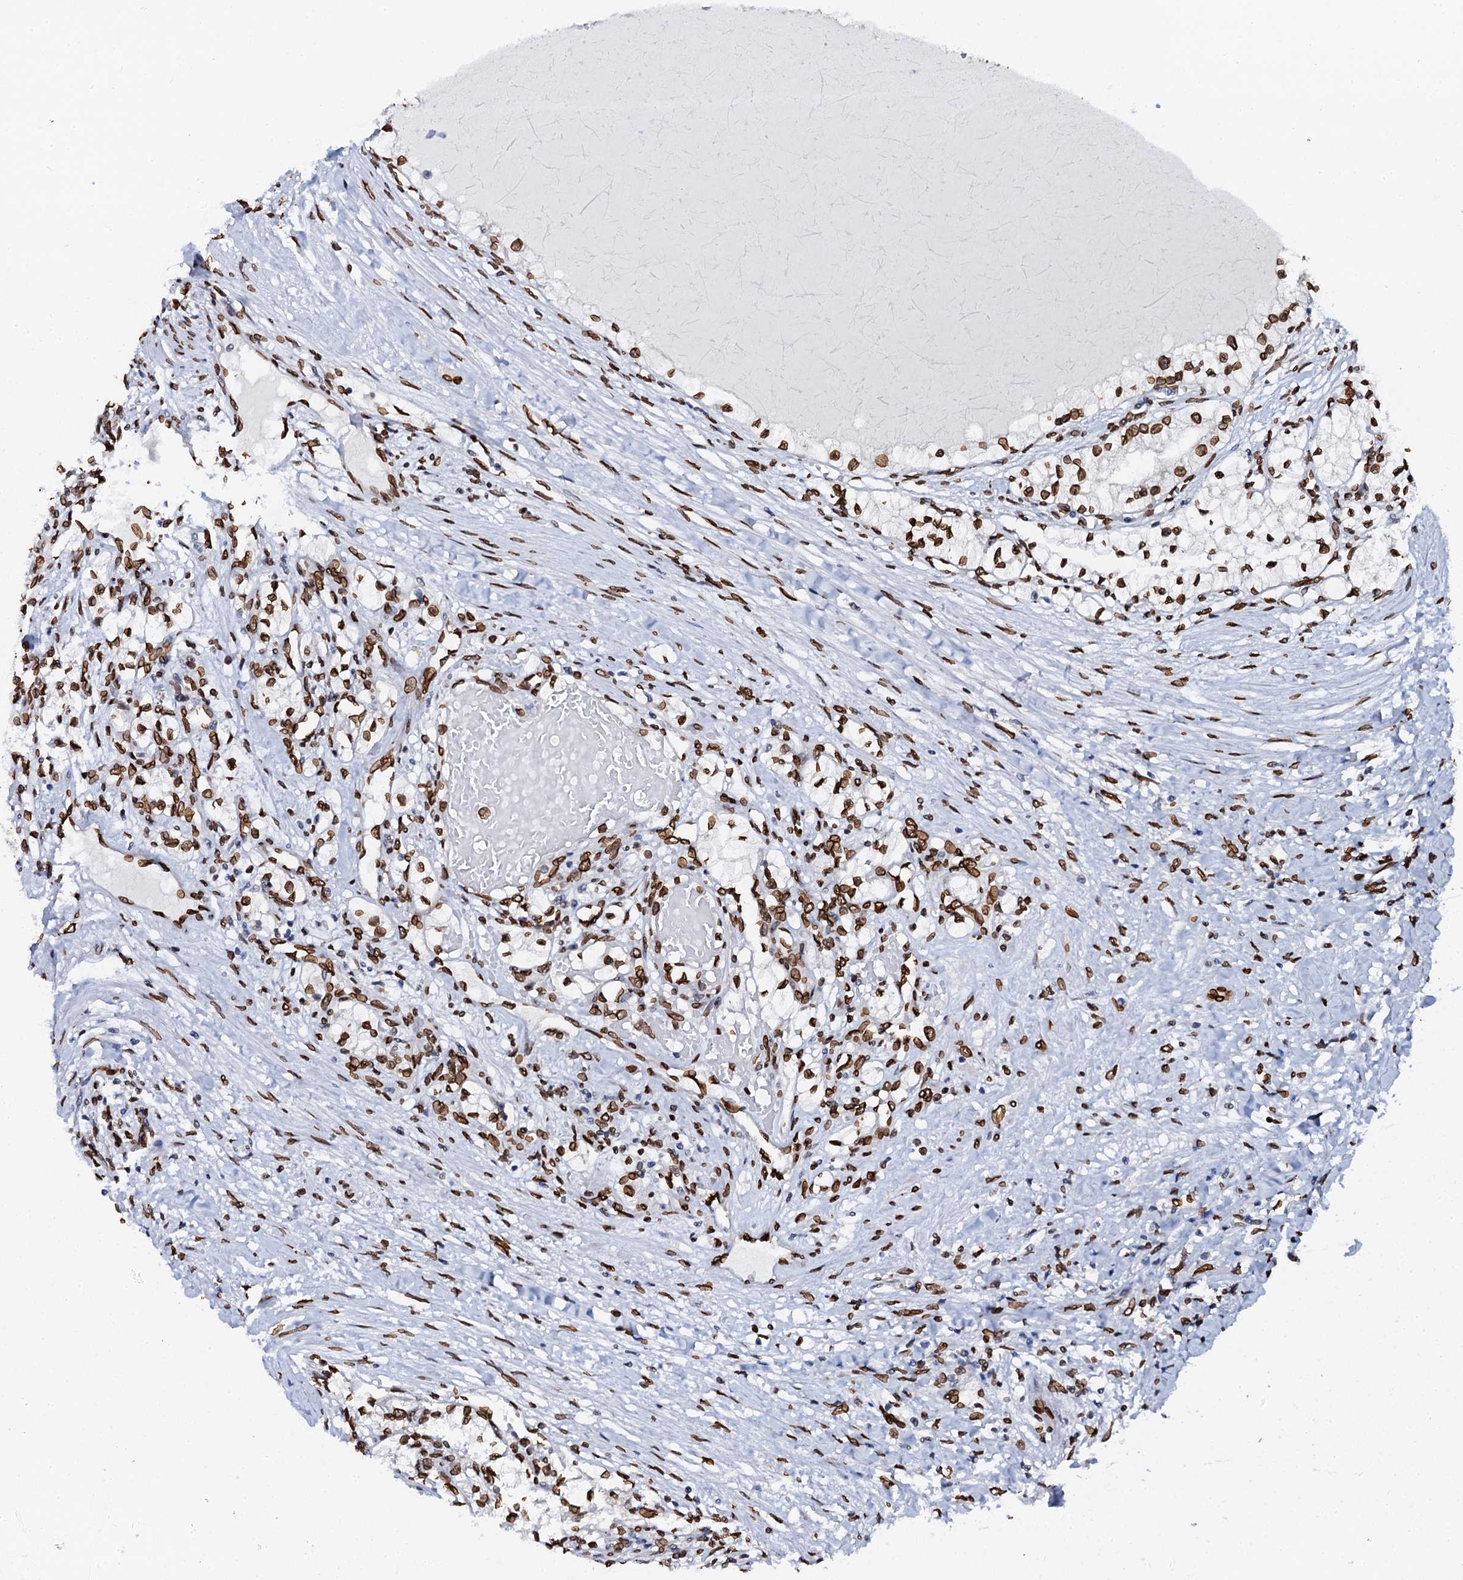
{"staining": {"intensity": "strong", "quantity": ">75%", "location": "nuclear"}, "tissue": "renal cancer", "cell_type": "Tumor cells", "image_type": "cancer", "snomed": [{"axis": "morphology", "description": "Normal tissue, NOS"}, {"axis": "morphology", "description": "Adenocarcinoma, NOS"}, {"axis": "topography", "description": "Kidney"}], "caption": "This histopathology image displays immunohistochemistry (IHC) staining of human renal cancer (adenocarcinoma), with high strong nuclear expression in approximately >75% of tumor cells.", "gene": "KATNAL2", "patient": {"sex": "male", "age": 68}}